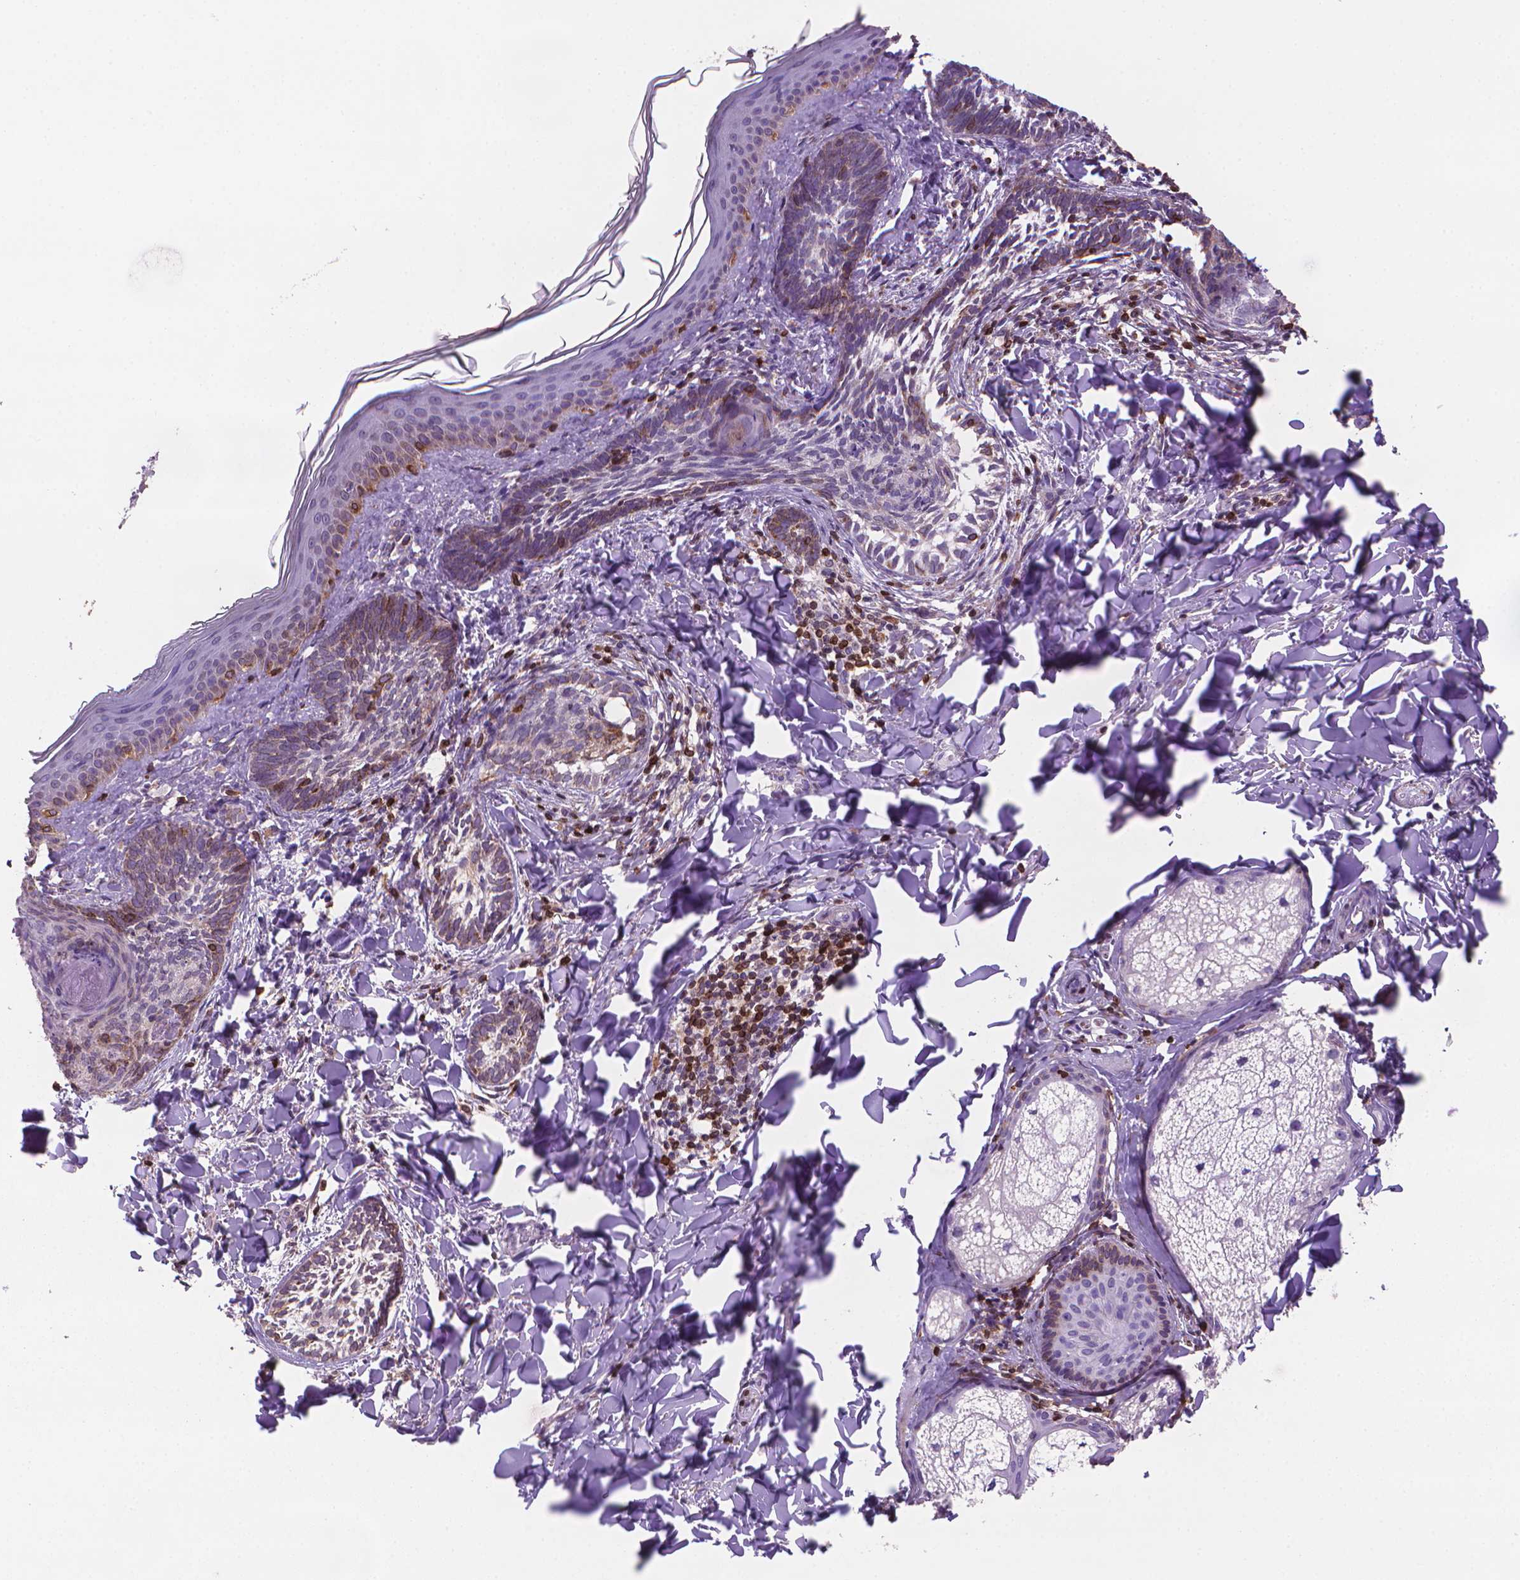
{"staining": {"intensity": "moderate", "quantity": "25%-75%", "location": "cytoplasmic/membranous"}, "tissue": "skin cancer", "cell_type": "Tumor cells", "image_type": "cancer", "snomed": [{"axis": "morphology", "description": "Normal tissue, NOS"}, {"axis": "morphology", "description": "Basal cell carcinoma"}, {"axis": "topography", "description": "Skin"}], "caption": "Immunohistochemistry histopathology image of neoplastic tissue: human basal cell carcinoma (skin) stained using immunohistochemistry reveals medium levels of moderate protein expression localized specifically in the cytoplasmic/membranous of tumor cells, appearing as a cytoplasmic/membranous brown color.", "gene": "BCL2", "patient": {"sex": "male", "age": 46}}